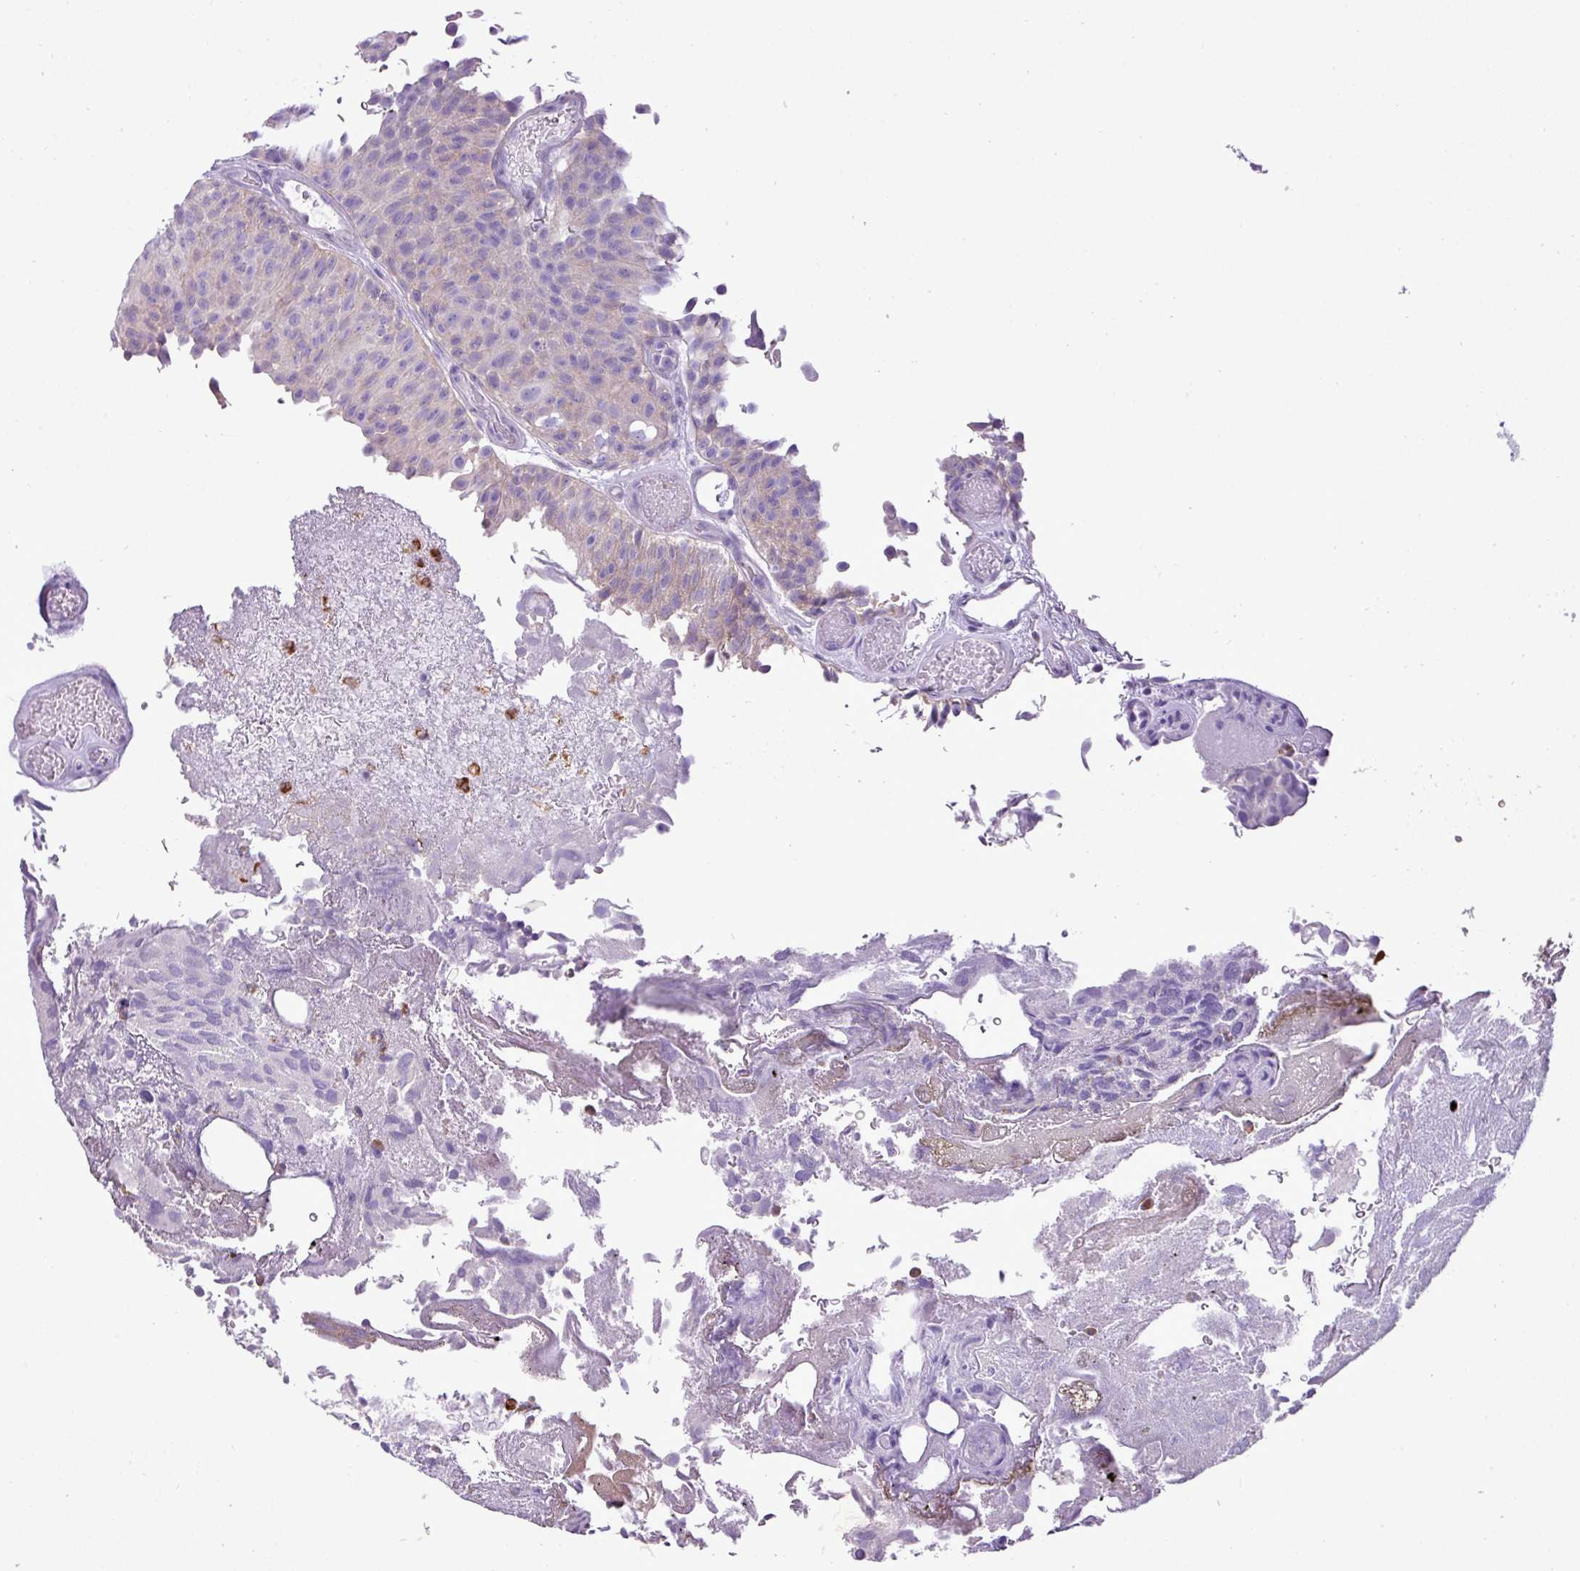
{"staining": {"intensity": "weak", "quantity": "<25%", "location": "cytoplasmic/membranous"}, "tissue": "urothelial cancer", "cell_type": "Tumor cells", "image_type": "cancer", "snomed": [{"axis": "morphology", "description": "Urothelial carcinoma, Low grade"}, {"axis": "topography", "description": "Urinary bladder"}], "caption": "IHC photomicrograph of urothelial carcinoma (low-grade) stained for a protein (brown), which reveals no positivity in tumor cells. (Immunohistochemistry (ihc), brightfield microscopy, high magnification).", "gene": "ZSCAN5A", "patient": {"sex": "male", "age": 78}}